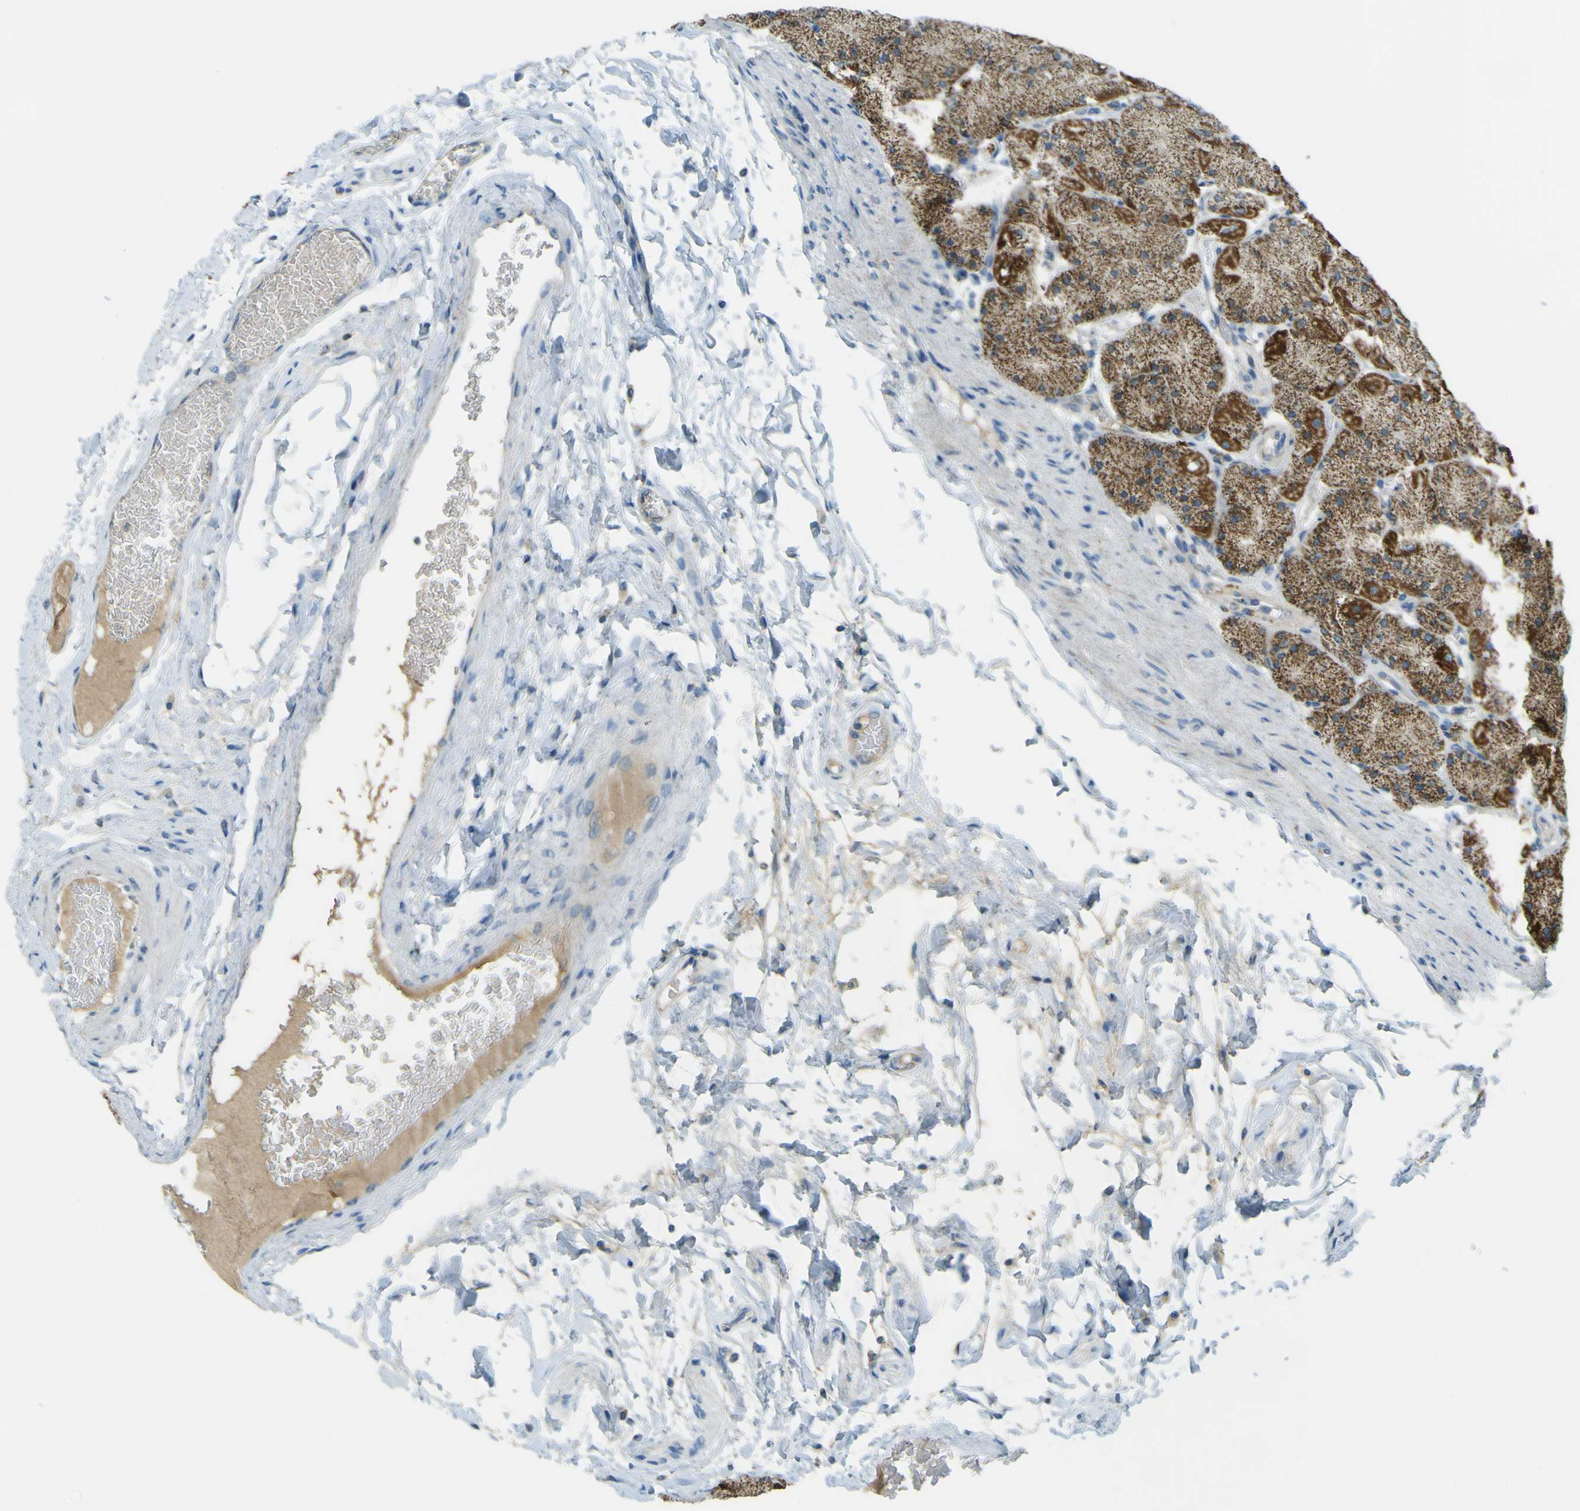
{"staining": {"intensity": "moderate", "quantity": ">75%", "location": "cytoplasmic/membranous"}, "tissue": "stomach", "cell_type": "Glandular cells", "image_type": "normal", "snomed": [{"axis": "morphology", "description": "Normal tissue, NOS"}, {"axis": "topography", "description": "Stomach, upper"}], "caption": "Immunohistochemical staining of normal human stomach exhibits >75% levels of moderate cytoplasmic/membranous protein positivity in approximately >75% of glandular cells.", "gene": "FKTN", "patient": {"sex": "female", "age": 56}}